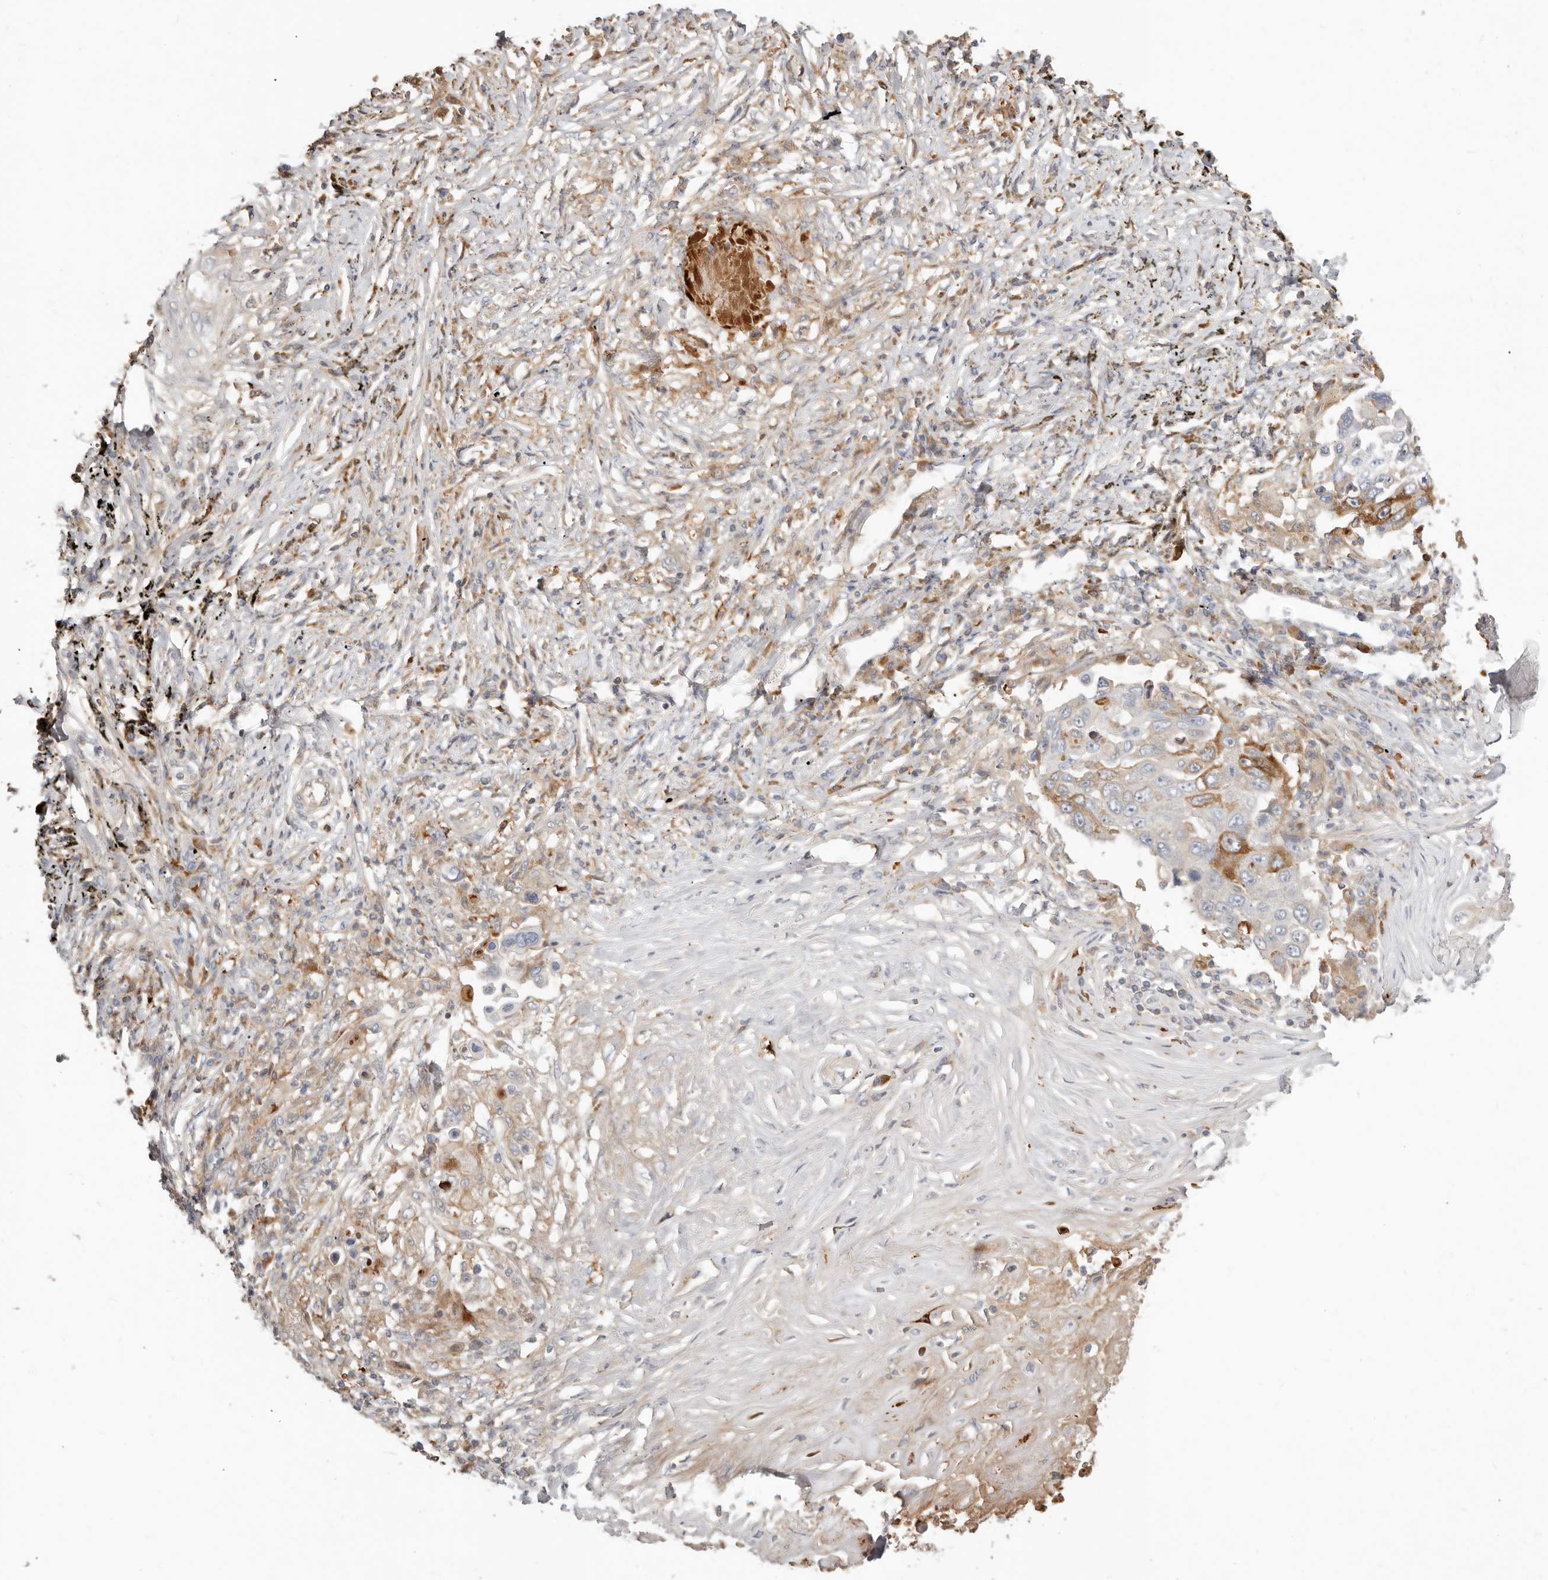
{"staining": {"intensity": "moderate", "quantity": "<25%", "location": "cytoplasmic/membranous"}, "tissue": "lung cancer", "cell_type": "Tumor cells", "image_type": "cancer", "snomed": [{"axis": "morphology", "description": "Squamous cell carcinoma, NOS"}, {"axis": "topography", "description": "Lung"}], "caption": "Moderate cytoplasmic/membranous expression for a protein is present in approximately <25% of tumor cells of lung squamous cell carcinoma using immunohistochemistry (IHC).", "gene": "MTFR2", "patient": {"sex": "male", "age": 66}}